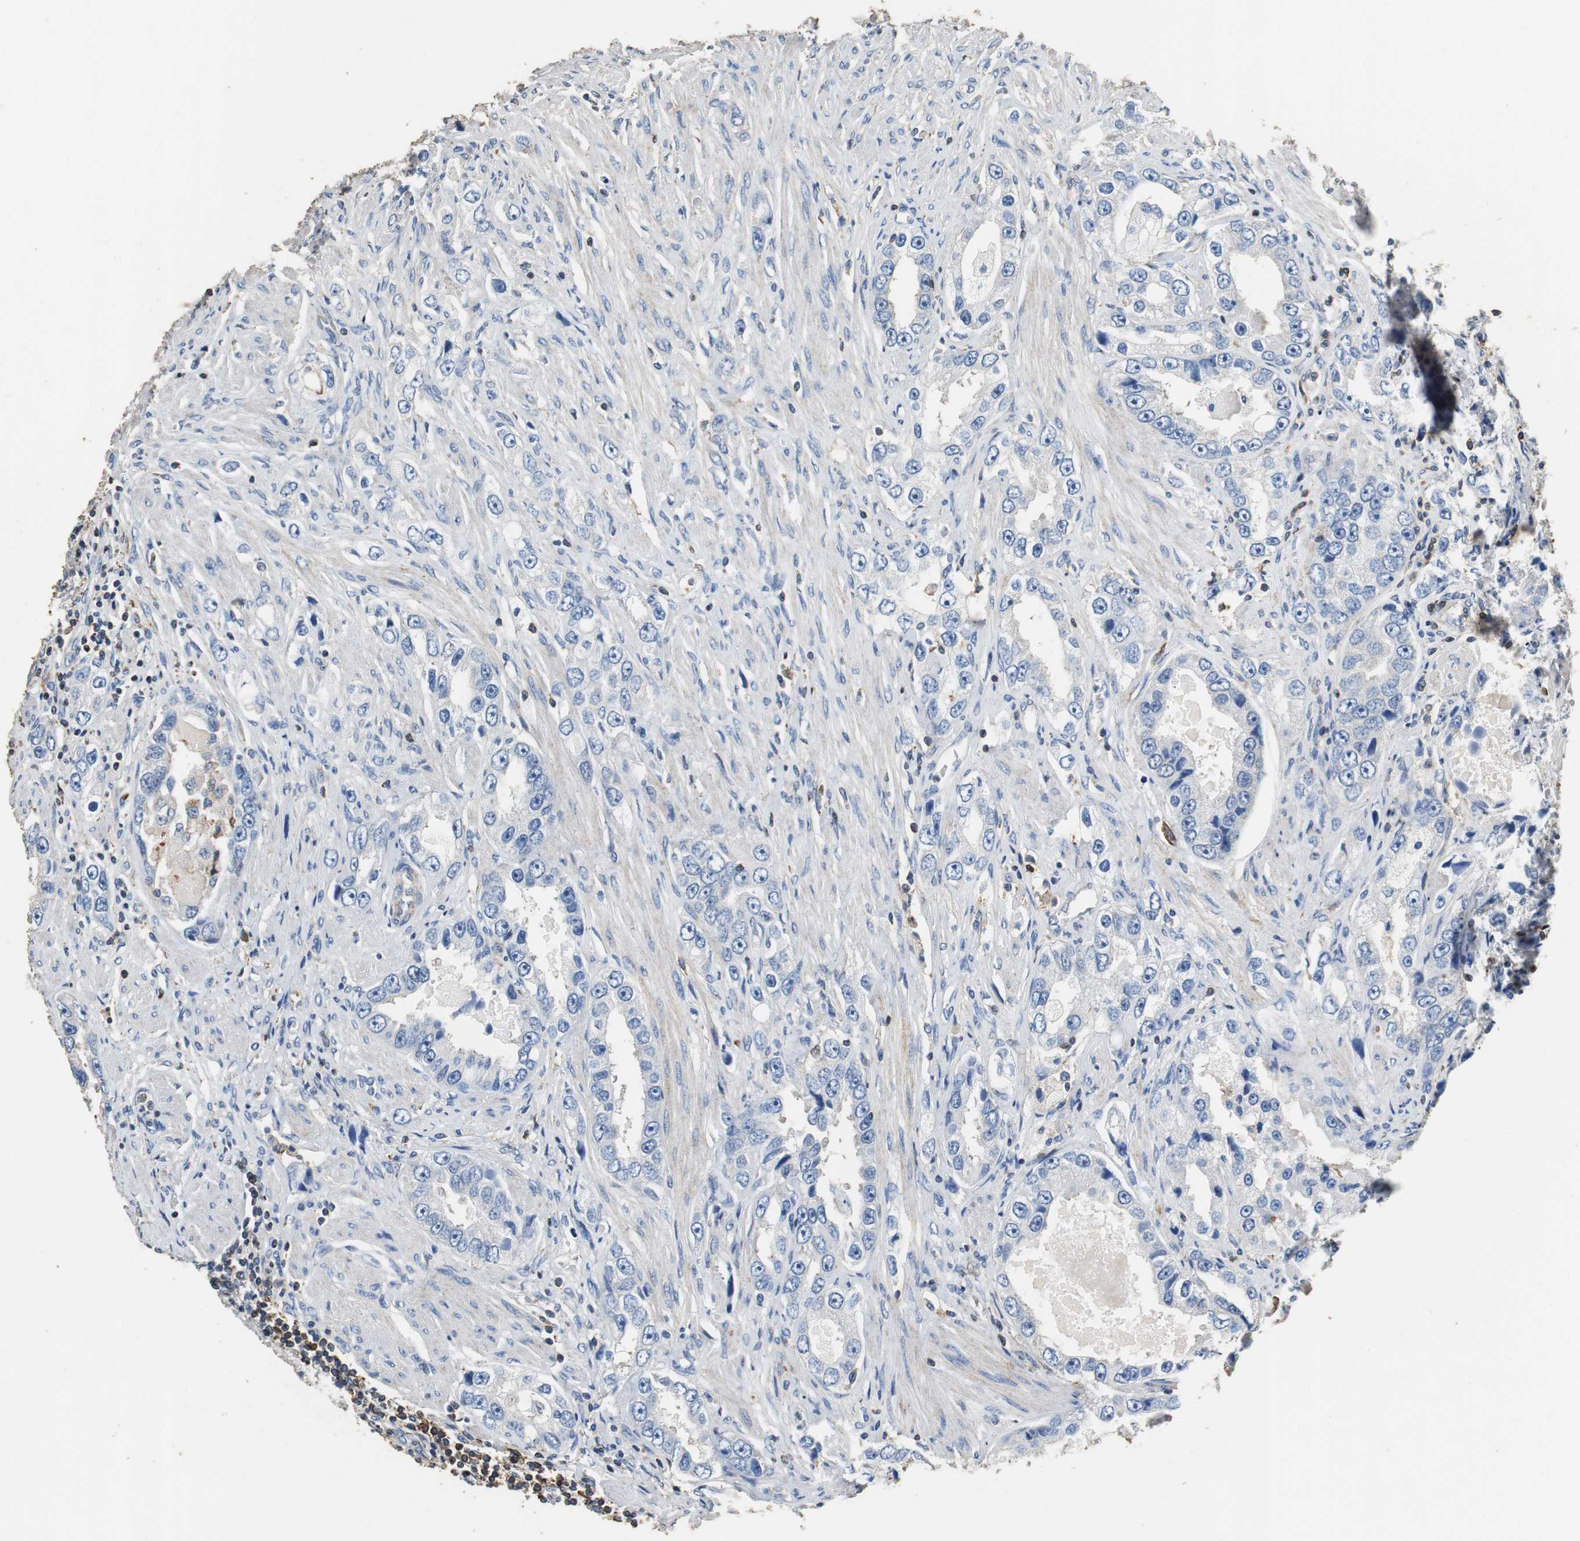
{"staining": {"intensity": "negative", "quantity": "none", "location": "none"}, "tissue": "prostate cancer", "cell_type": "Tumor cells", "image_type": "cancer", "snomed": [{"axis": "morphology", "description": "Adenocarcinoma, High grade"}, {"axis": "topography", "description": "Prostate"}], "caption": "Tumor cells are negative for brown protein staining in prostate cancer (adenocarcinoma (high-grade)).", "gene": "PRKRA", "patient": {"sex": "male", "age": 63}}